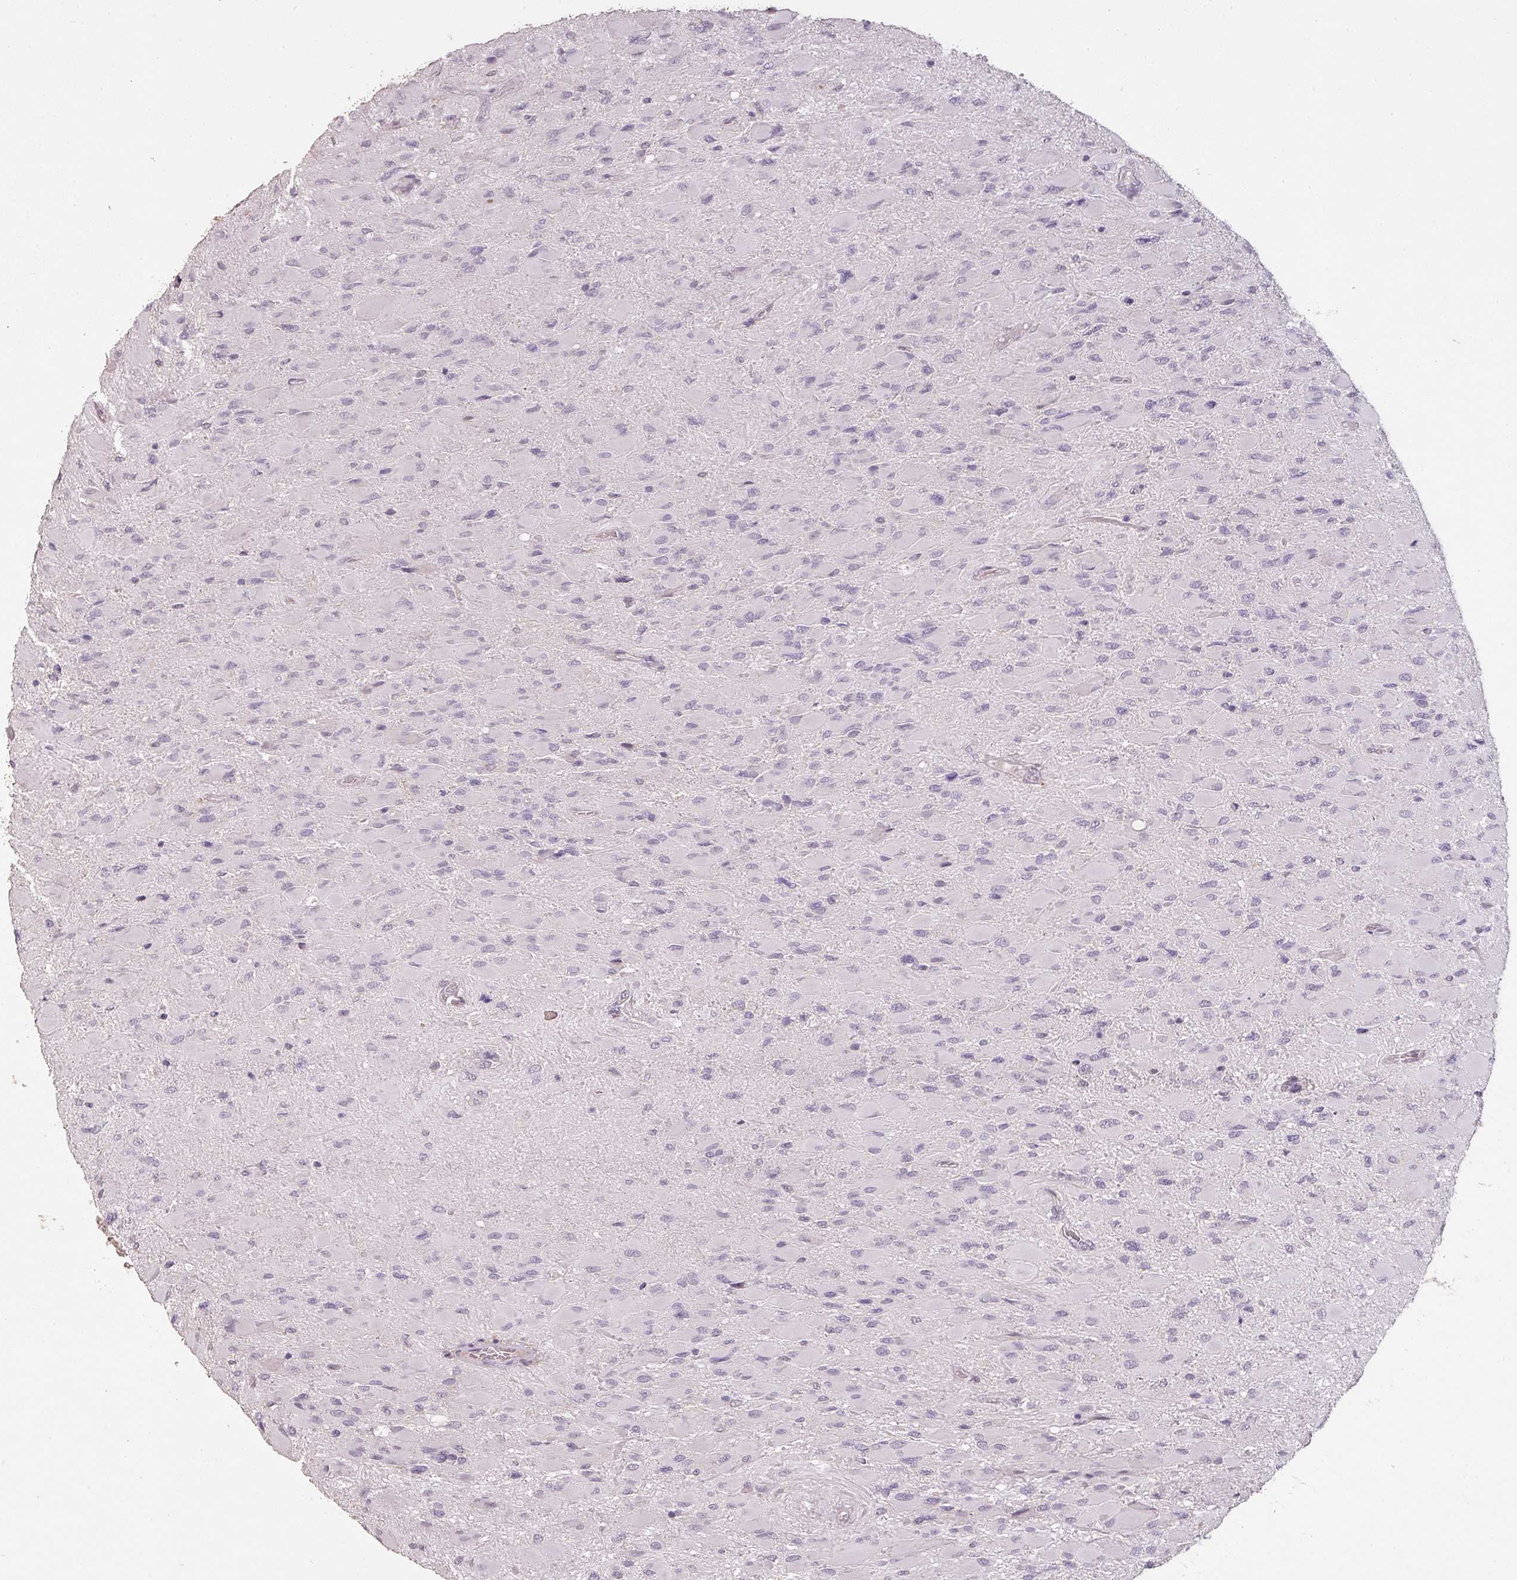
{"staining": {"intensity": "negative", "quantity": "none", "location": "none"}, "tissue": "glioma", "cell_type": "Tumor cells", "image_type": "cancer", "snomed": [{"axis": "morphology", "description": "Glioma, malignant, High grade"}, {"axis": "topography", "description": "Cerebral cortex"}], "caption": "An image of glioma stained for a protein demonstrates no brown staining in tumor cells.", "gene": "LYPLA1", "patient": {"sex": "female", "age": 36}}